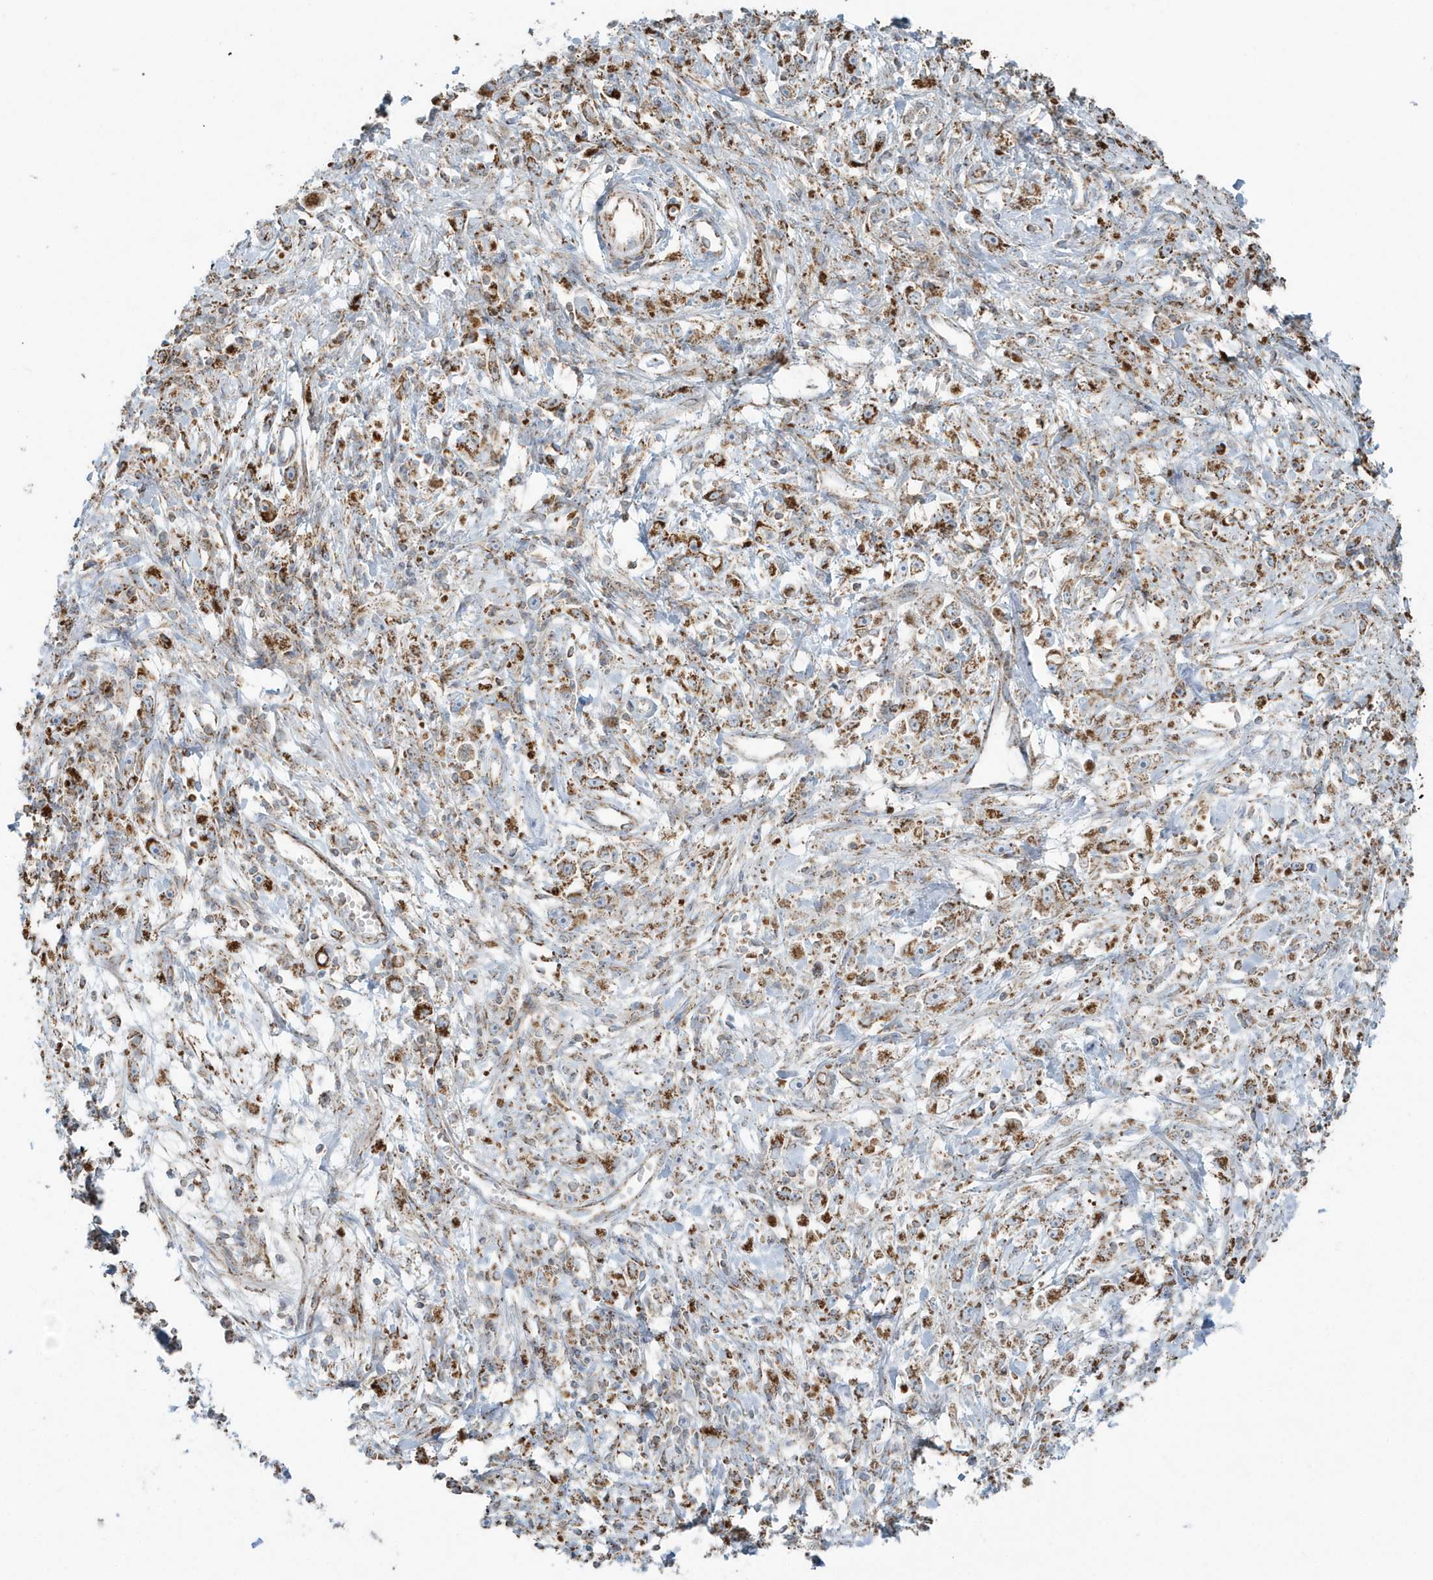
{"staining": {"intensity": "strong", "quantity": ">75%", "location": "cytoplasmic/membranous"}, "tissue": "stomach cancer", "cell_type": "Tumor cells", "image_type": "cancer", "snomed": [{"axis": "morphology", "description": "Adenocarcinoma, NOS"}, {"axis": "topography", "description": "Stomach"}], "caption": "Immunohistochemical staining of stomach adenocarcinoma reveals high levels of strong cytoplasmic/membranous staining in approximately >75% of tumor cells.", "gene": "RAB11FIP3", "patient": {"sex": "female", "age": 59}}